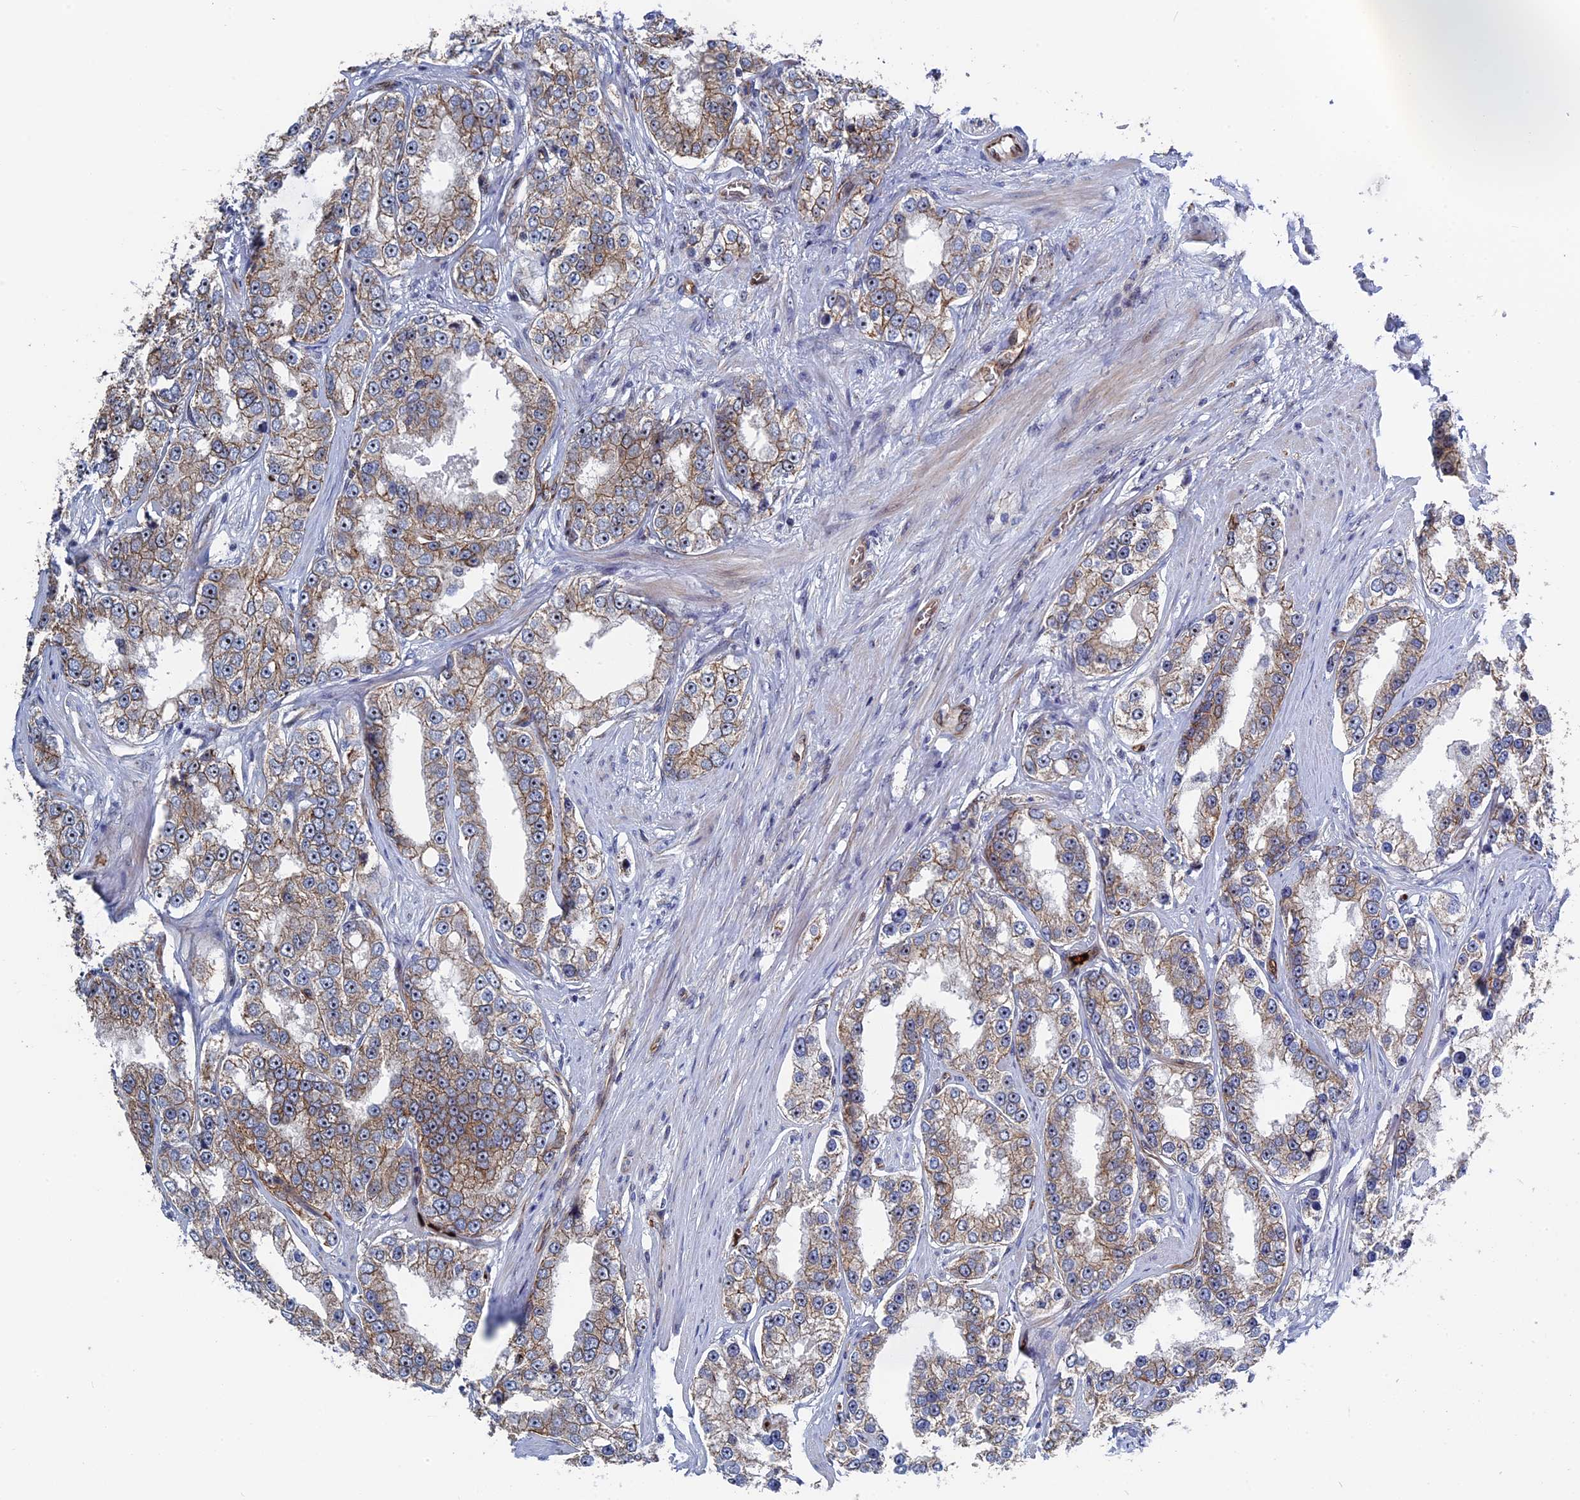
{"staining": {"intensity": "moderate", "quantity": "25%-75%", "location": "cytoplasmic/membranous"}, "tissue": "prostate cancer", "cell_type": "Tumor cells", "image_type": "cancer", "snomed": [{"axis": "morphology", "description": "Normal tissue, NOS"}, {"axis": "morphology", "description": "Adenocarcinoma, High grade"}, {"axis": "topography", "description": "Prostate"}], "caption": "The immunohistochemical stain labels moderate cytoplasmic/membranous positivity in tumor cells of prostate adenocarcinoma (high-grade) tissue.", "gene": "EXOSC9", "patient": {"sex": "male", "age": 83}}